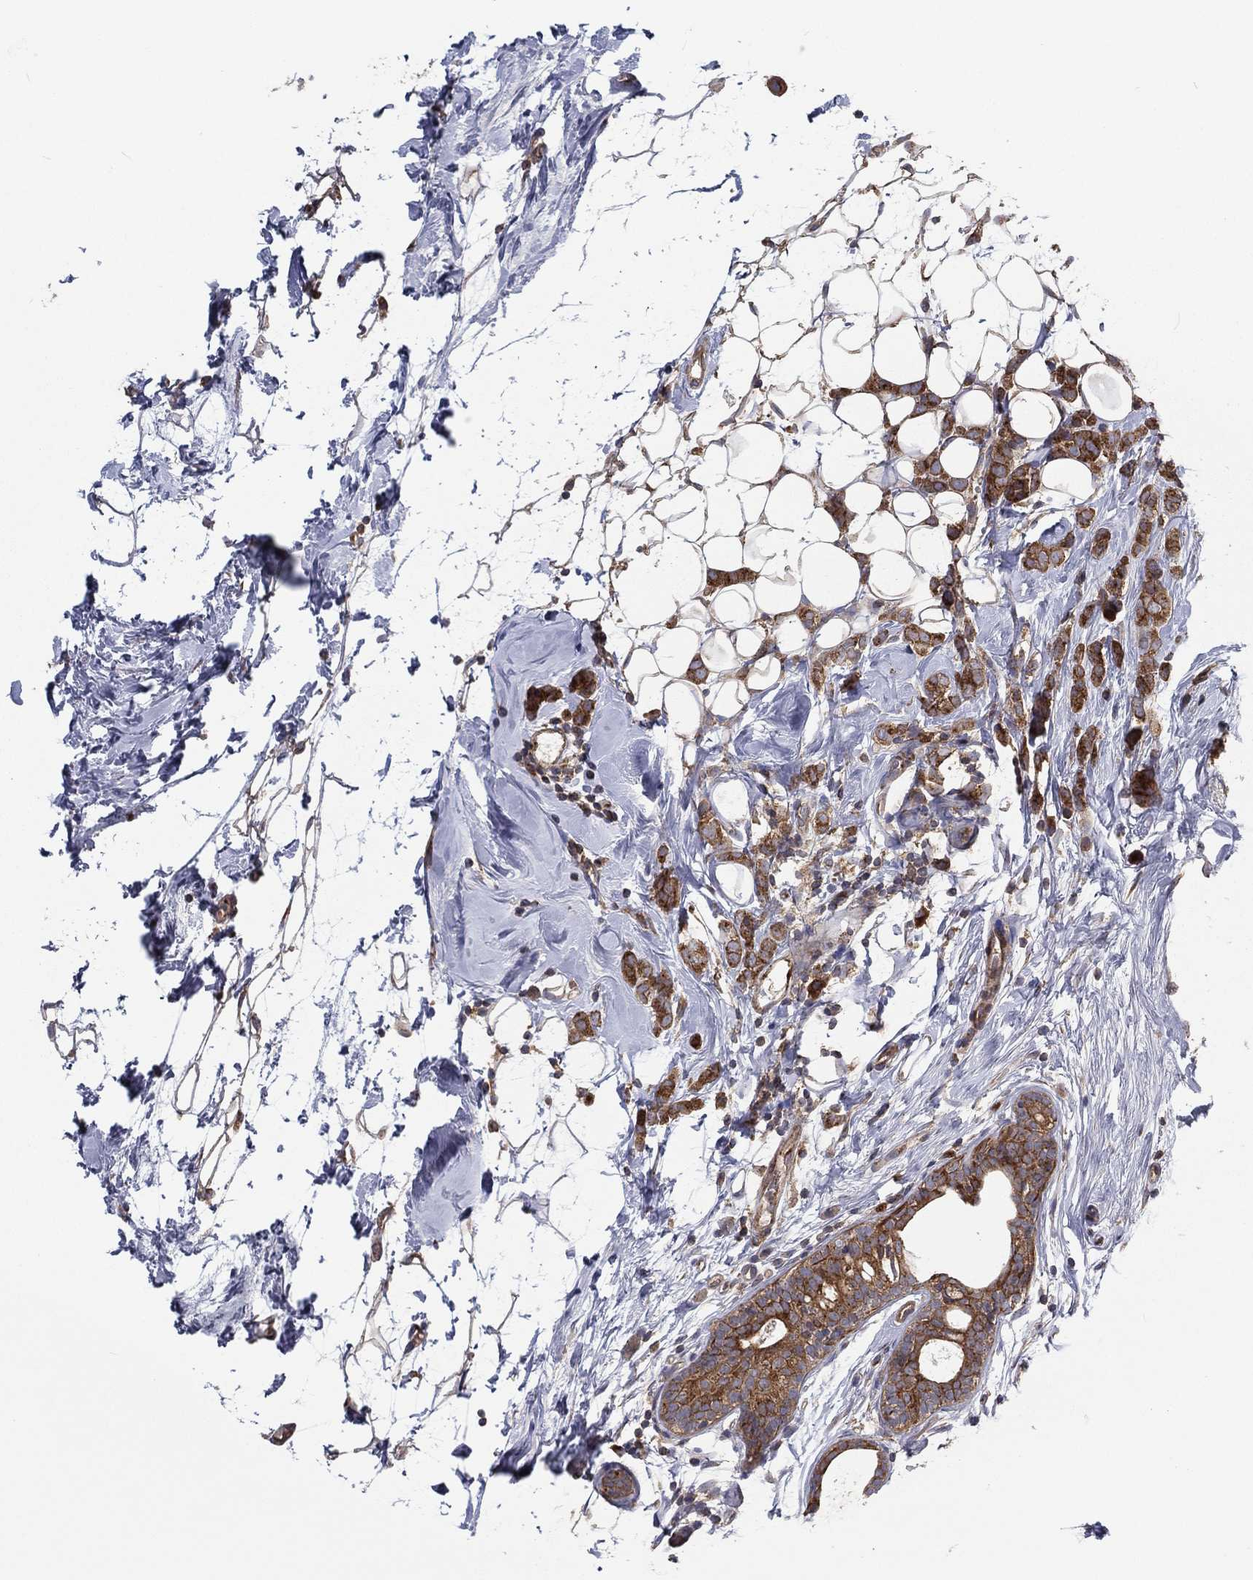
{"staining": {"intensity": "strong", "quantity": ">75%", "location": "cytoplasmic/membranous"}, "tissue": "breast cancer", "cell_type": "Tumor cells", "image_type": "cancer", "snomed": [{"axis": "morphology", "description": "Lobular carcinoma"}, {"axis": "topography", "description": "Breast"}], "caption": "This micrograph shows breast cancer stained with IHC to label a protein in brown. The cytoplasmic/membranous of tumor cells show strong positivity for the protein. Nuclei are counter-stained blue.", "gene": "EIF2B5", "patient": {"sex": "female", "age": 49}}